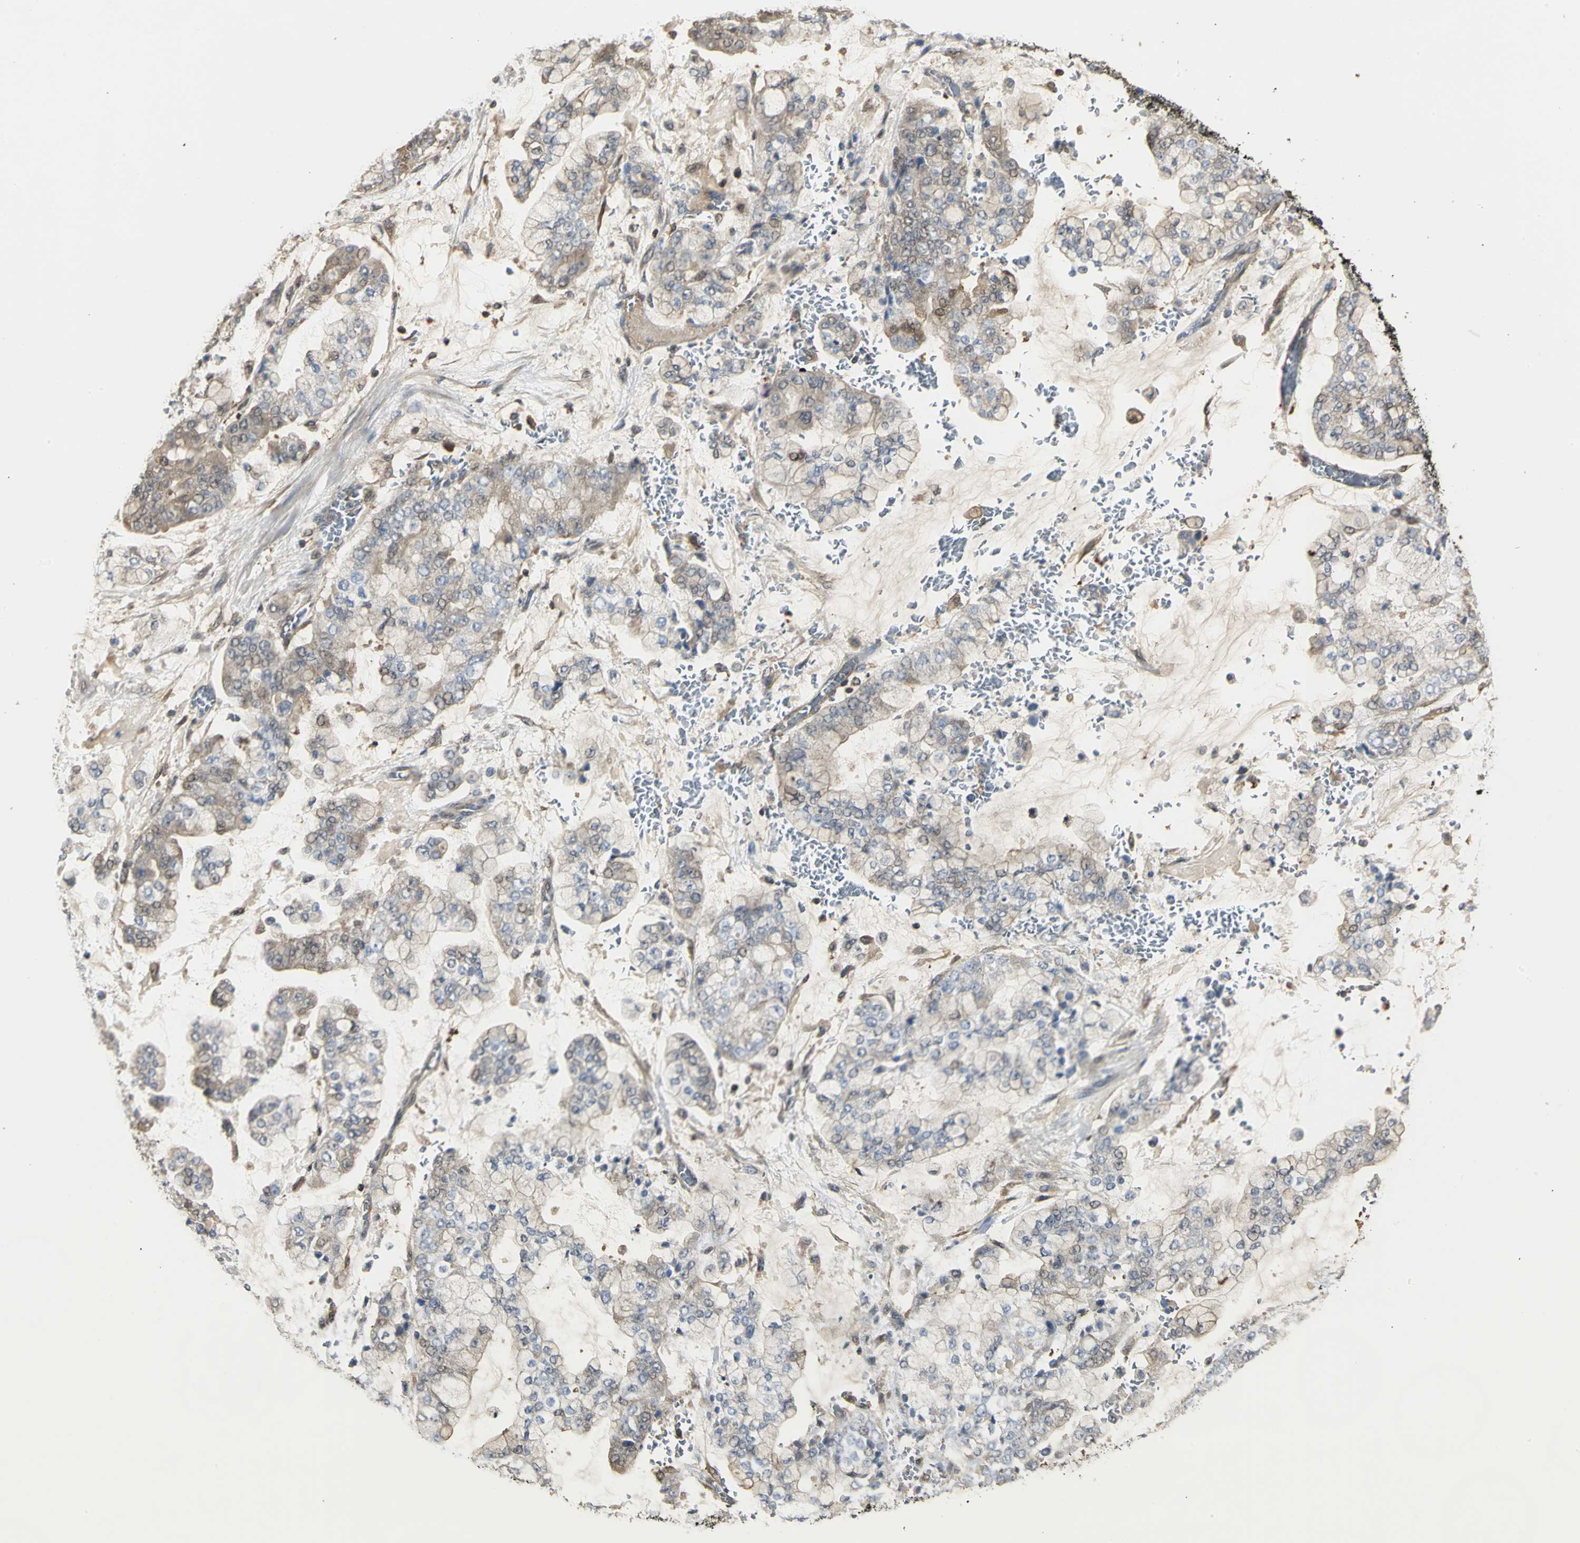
{"staining": {"intensity": "weak", "quantity": "25%-75%", "location": "cytoplasmic/membranous"}, "tissue": "stomach cancer", "cell_type": "Tumor cells", "image_type": "cancer", "snomed": [{"axis": "morphology", "description": "Normal tissue, NOS"}, {"axis": "morphology", "description": "Adenocarcinoma, NOS"}, {"axis": "topography", "description": "Stomach, upper"}, {"axis": "topography", "description": "Stomach"}], "caption": "A high-resolution photomicrograph shows immunohistochemistry staining of stomach adenocarcinoma, which demonstrates weak cytoplasmic/membranous expression in approximately 25%-75% of tumor cells.", "gene": "PARK7", "patient": {"sex": "male", "age": 76}}